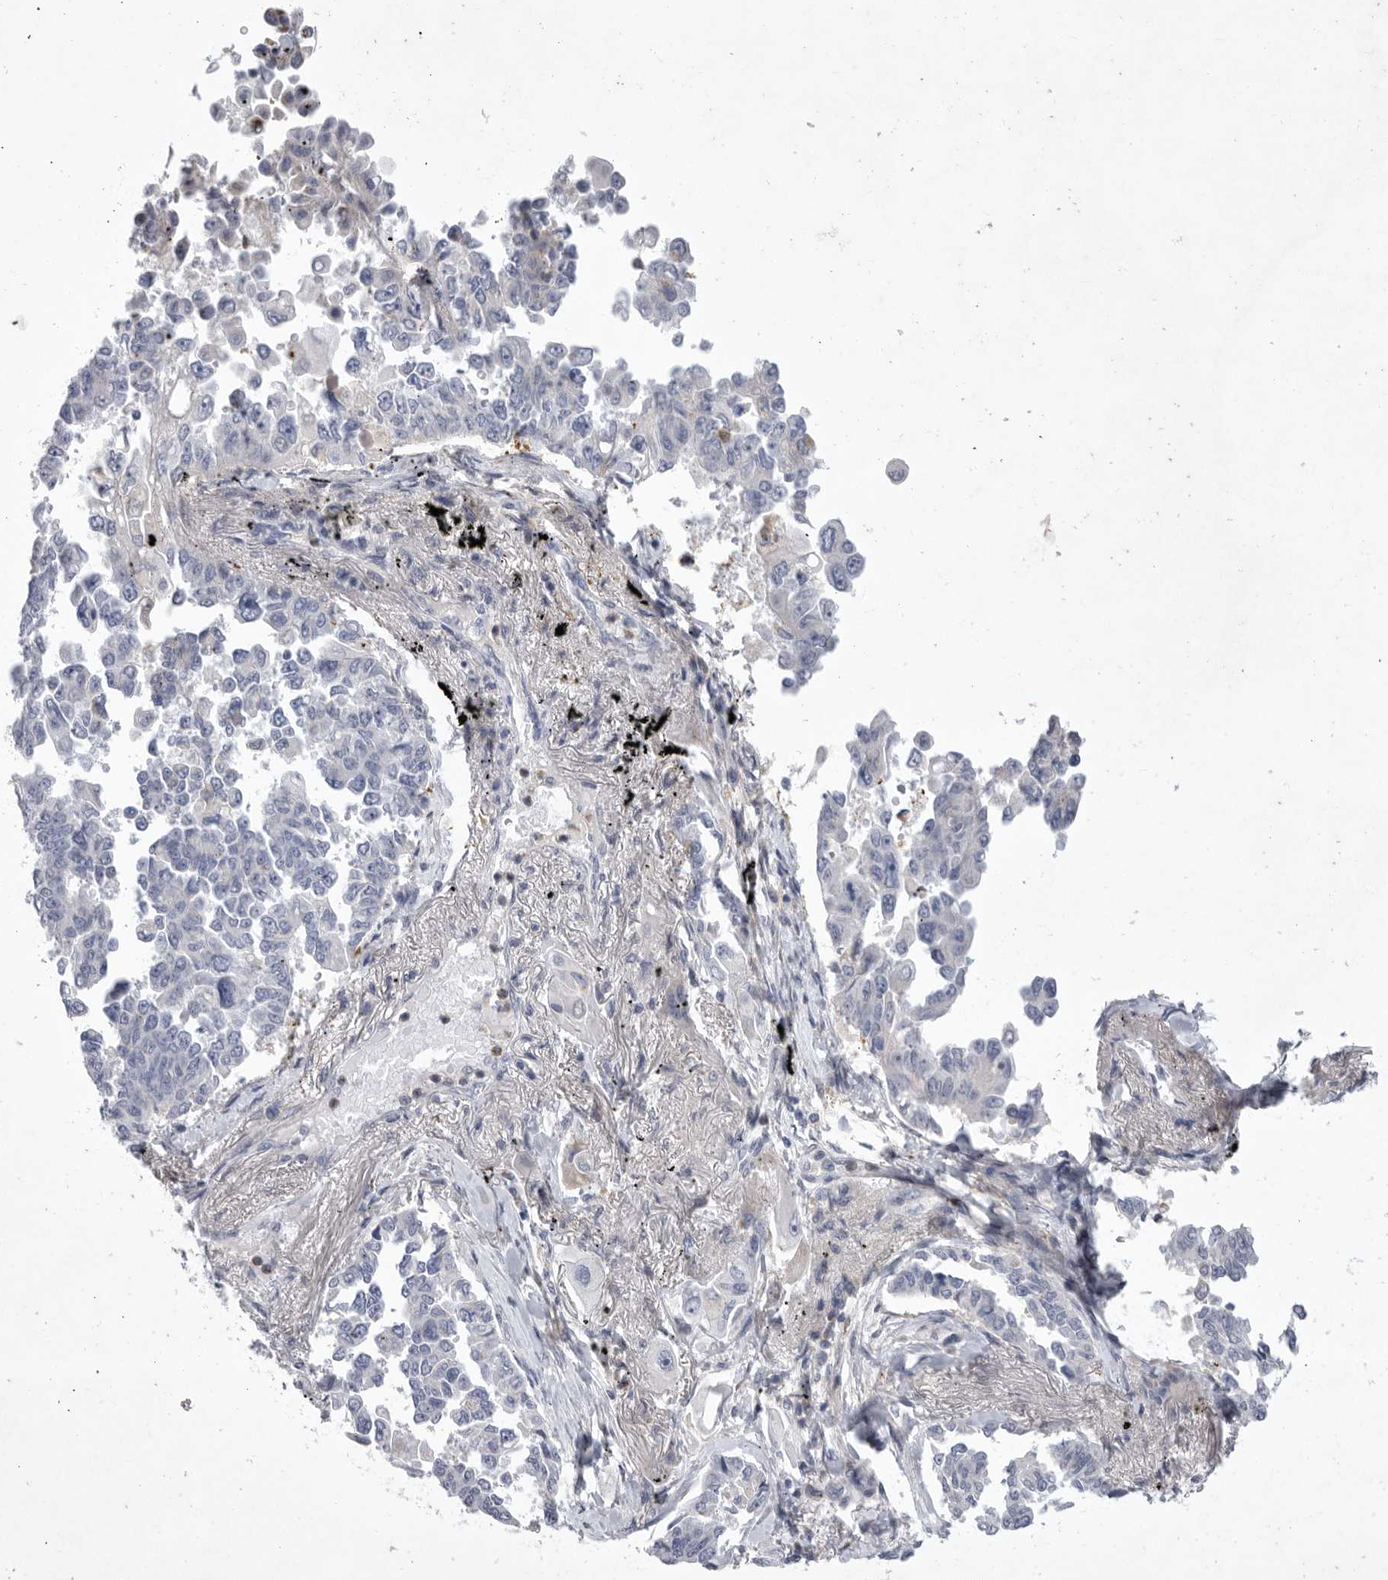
{"staining": {"intensity": "negative", "quantity": "none", "location": "none"}, "tissue": "lung cancer", "cell_type": "Tumor cells", "image_type": "cancer", "snomed": [{"axis": "morphology", "description": "Adenocarcinoma, NOS"}, {"axis": "topography", "description": "Lung"}], "caption": "Protein analysis of lung adenocarcinoma shows no significant expression in tumor cells.", "gene": "SIGLEC10", "patient": {"sex": "female", "age": 67}}